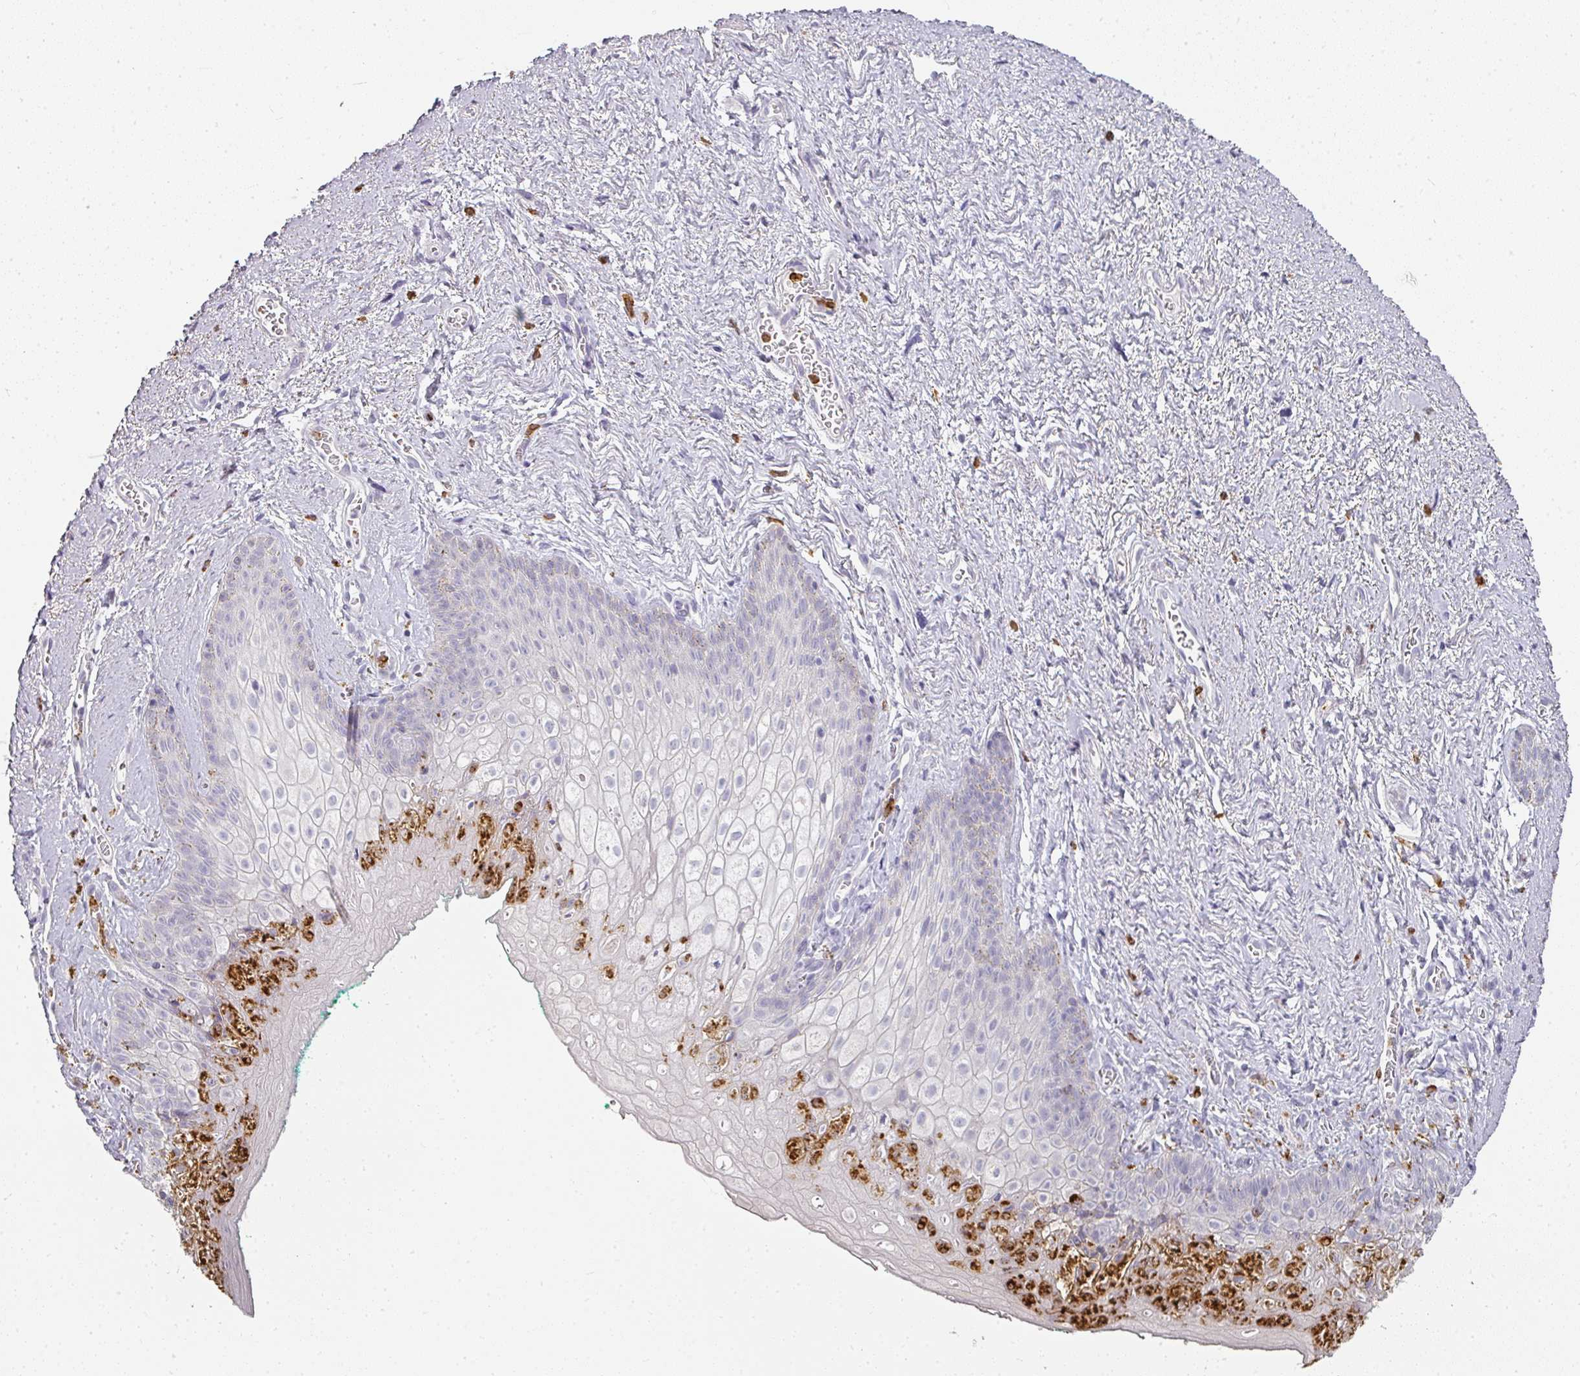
{"staining": {"intensity": "strong", "quantity": "<25%", "location": "cytoplasmic/membranous"}, "tissue": "vagina", "cell_type": "Squamous epithelial cells", "image_type": "normal", "snomed": [{"axis": "morphology", "description": "Normal tissue, NOS"}, {"axis": "topography", "description": "Vulva"}, {"axis": "topography", "description": "Vagina"}, {"axis": "topography", "description": "Peripheral nerve tissue"}], "caption": "Vagina stained with a brown dye demonstrates strong cytoplasmic/membranous positive positivity in about <25% of squamous epithelial cells.", "gene": "CAMP", "patient": {"sex": "female", "age": 66}}